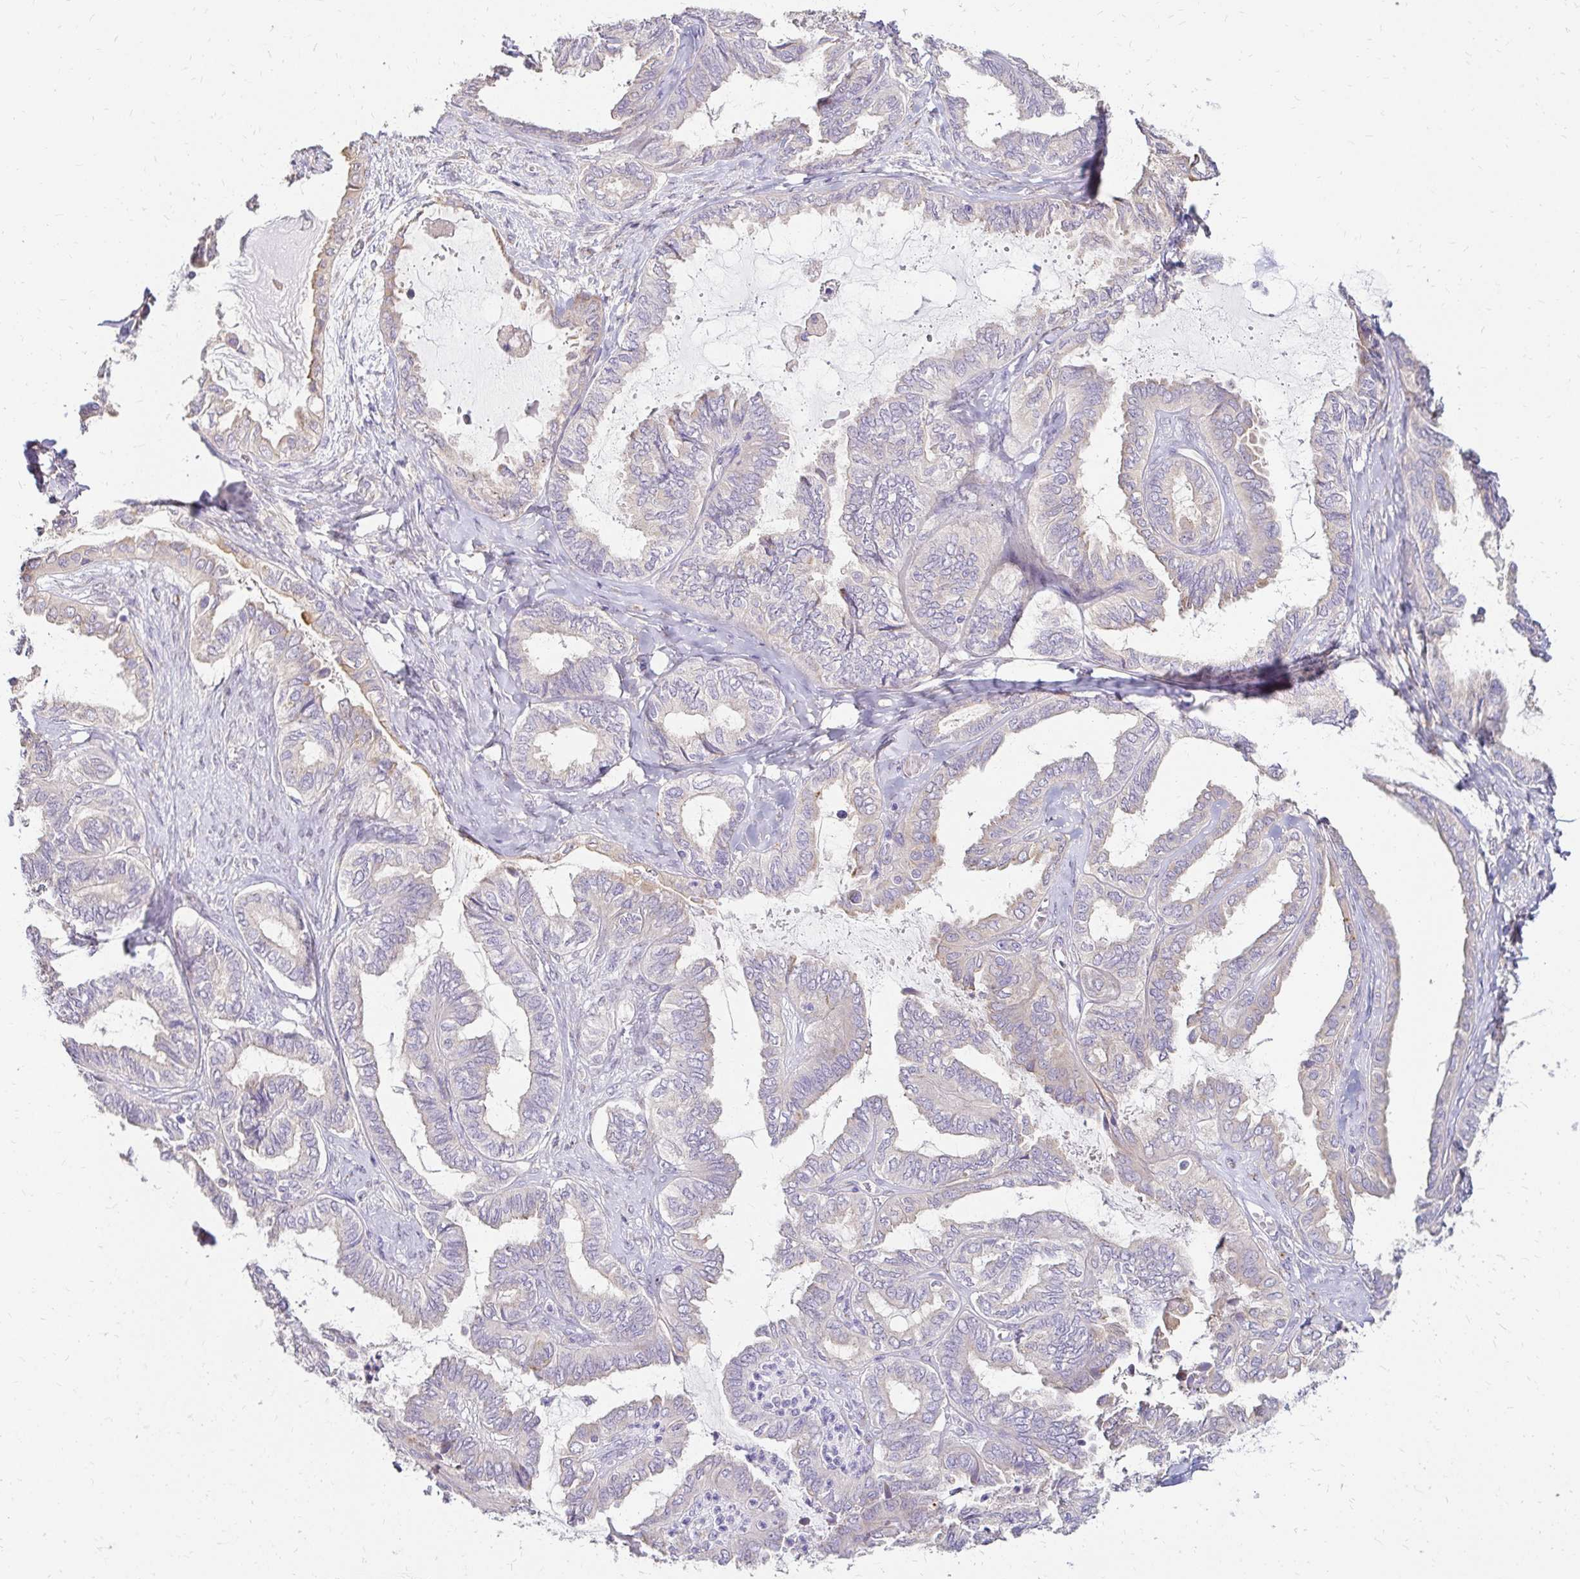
{"staining": {"intensity": "negative", "quantity": "none", "location": "none"}, "tissue": "ovarian cancer", "cell_type": "Tumor cells", "image_type": "cancer", "snomed": [{"axis": "morphology", "description": "Carcinoma, endometroid"}, {"axis": "topography", "description": "Ovary"}], "caption": "Endometroid carcinoma (ovarian) stained for a protein using immunohistochemistry shows no expression tumor cells.", "gene": "PRIMA1", "patient": {"sex": "female", "age": 70}}